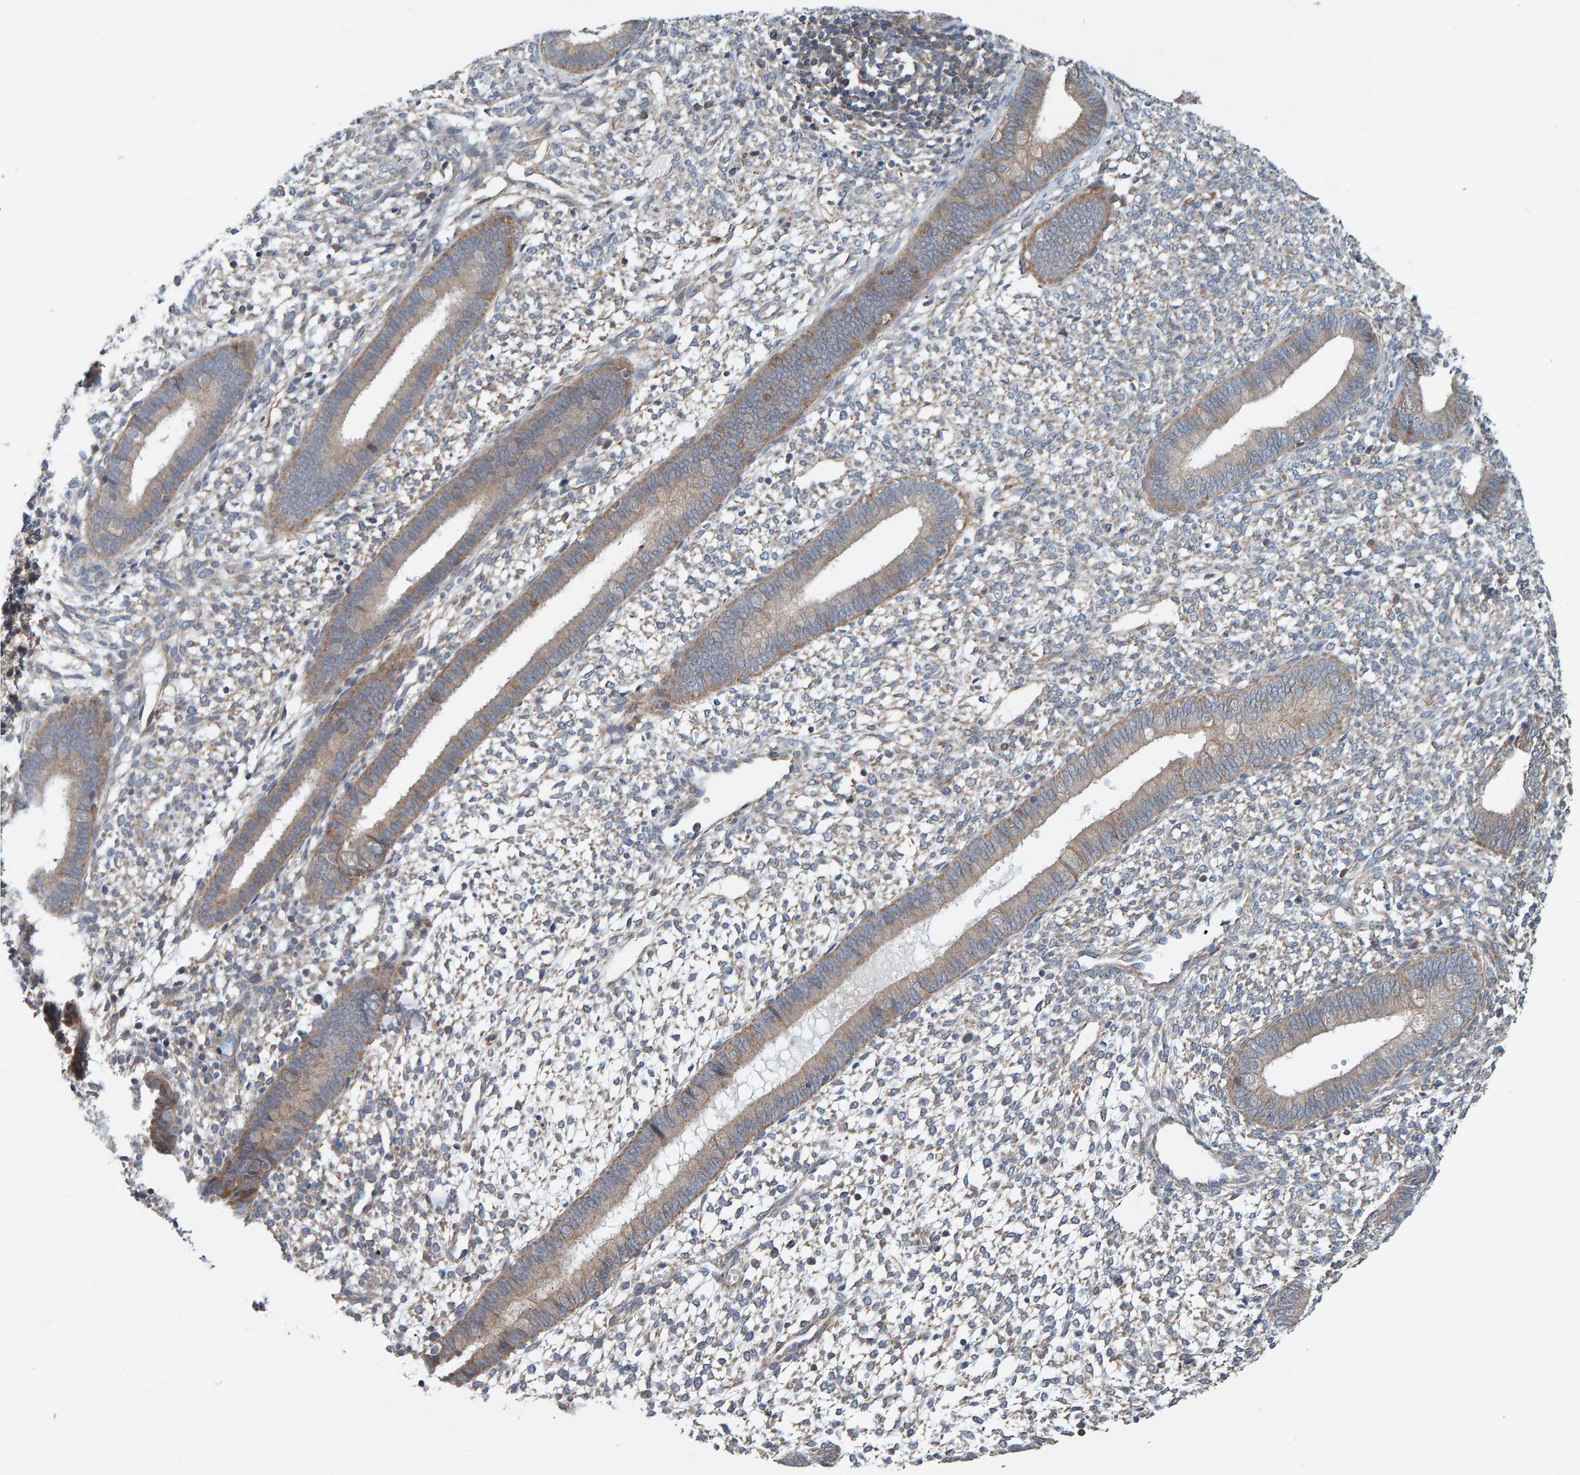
{"staining": {"intensity": "weak", "quantity": ">75%", "location": "cytoplasmic/membranous"}, "tissue": "endometrium", "cell_type": "Cells in endometrial stroma", "image_type": "normal", "snomed": [{"axis": "morphology", "description": "Normal tissue, NOS"}, {"axis": "topography", "description": "Endometrium"}], "caption": "DAB immunohistochemical staining of unremarkable endometrium displays weak cytoplasmic/membranous protein expression in about >75% of cells in endometrial stroma.", "gene": "RGP1", "patient": {"sex": "female", "age": 46}}